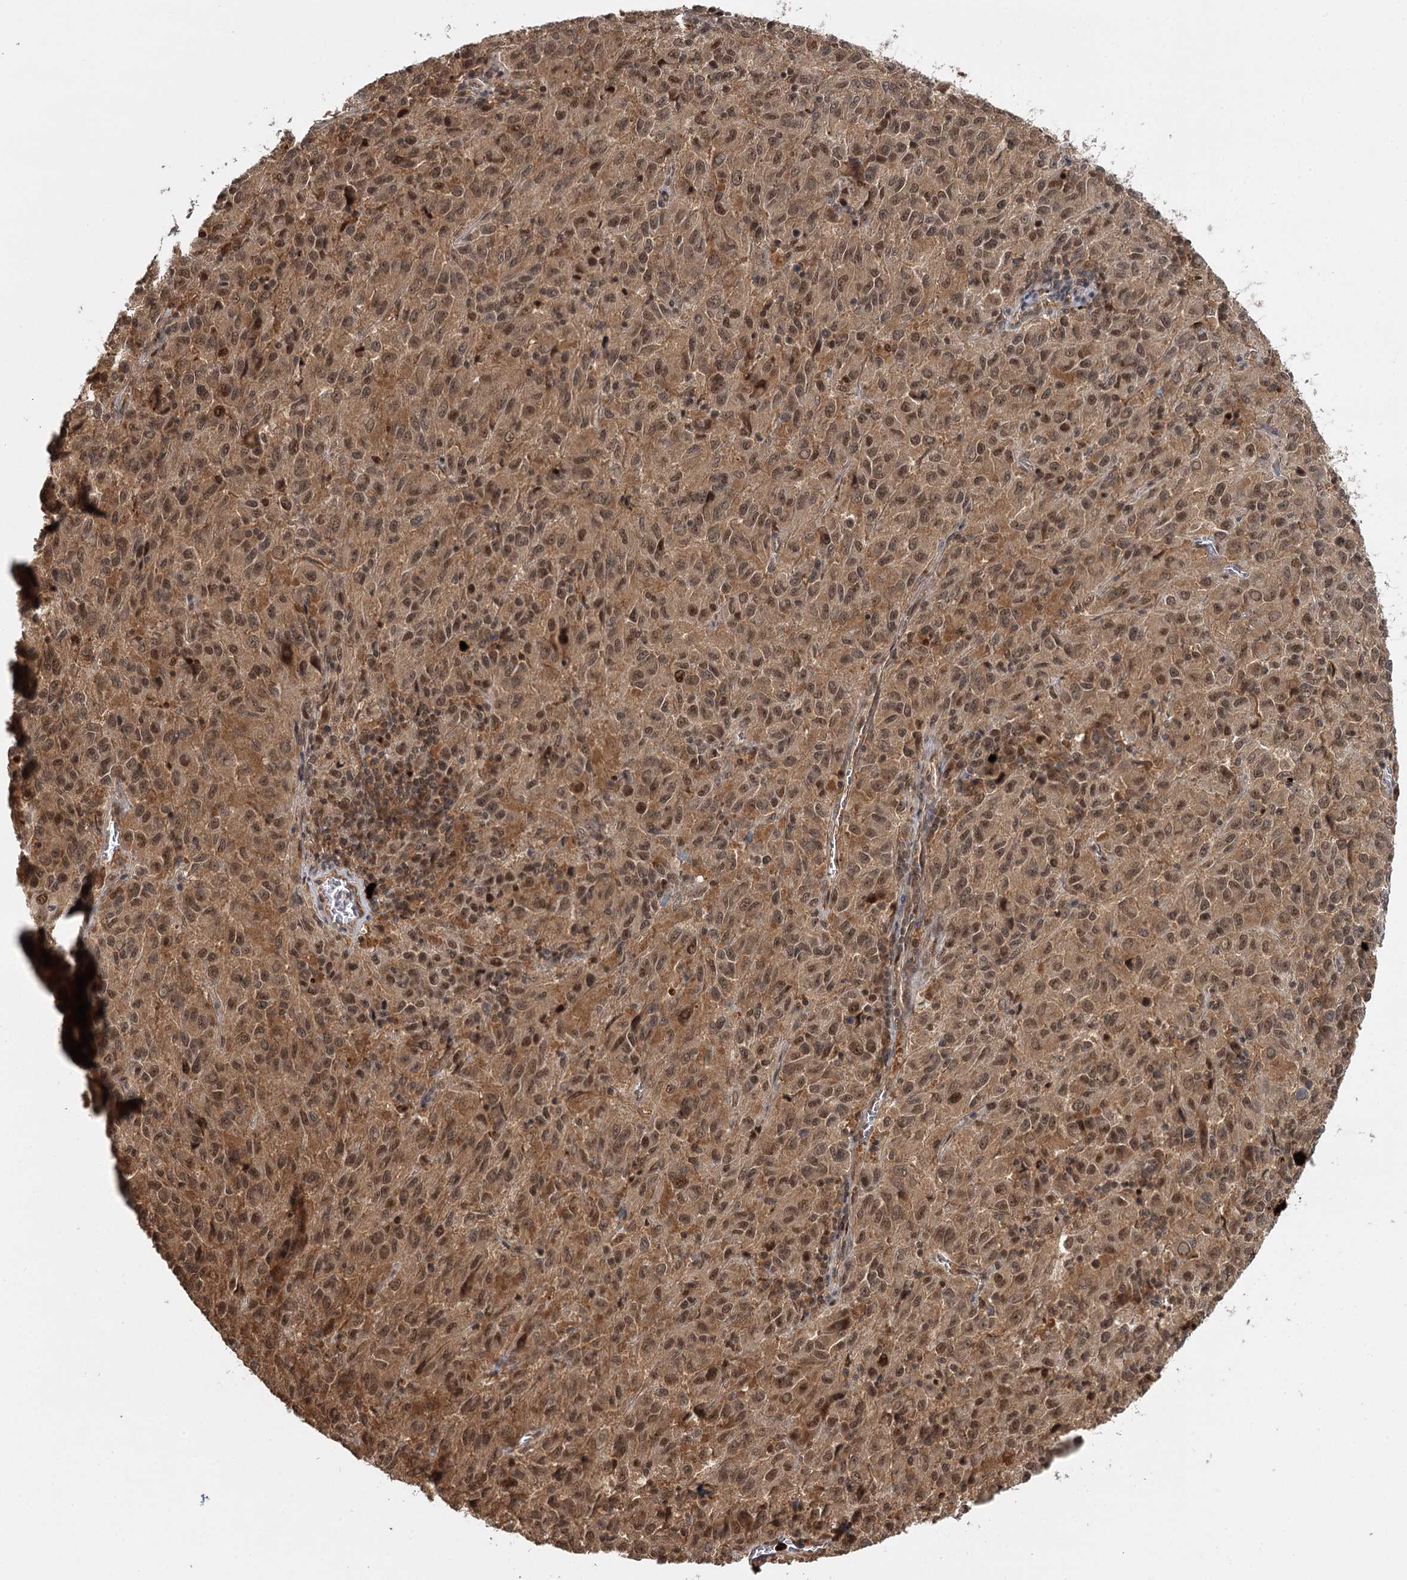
{"staining": {"intensity": "moderate", "quantity": ">75%", "location": "cytoplasmic/membranous,nuclear"}, "tissue": "melanoma", "cell_type": "Tumor cells", "image_type": "cancer", "snomed": [{"axis": "morphology", "description": "Malignant melanoma, Metastatic site"}, {"axis": "topography", "description": "Lung"}], "caption": "Immunohistochemistry photomicrograph of human melanoma stained for a protein (brown), which exhibits medium levels of moderate cytoplasmic/membranous and nuclear positivity in approximately >75% of tumor cells.", "gene": "N6AMT1", "patient": {"sex": "male", "age": 64}}